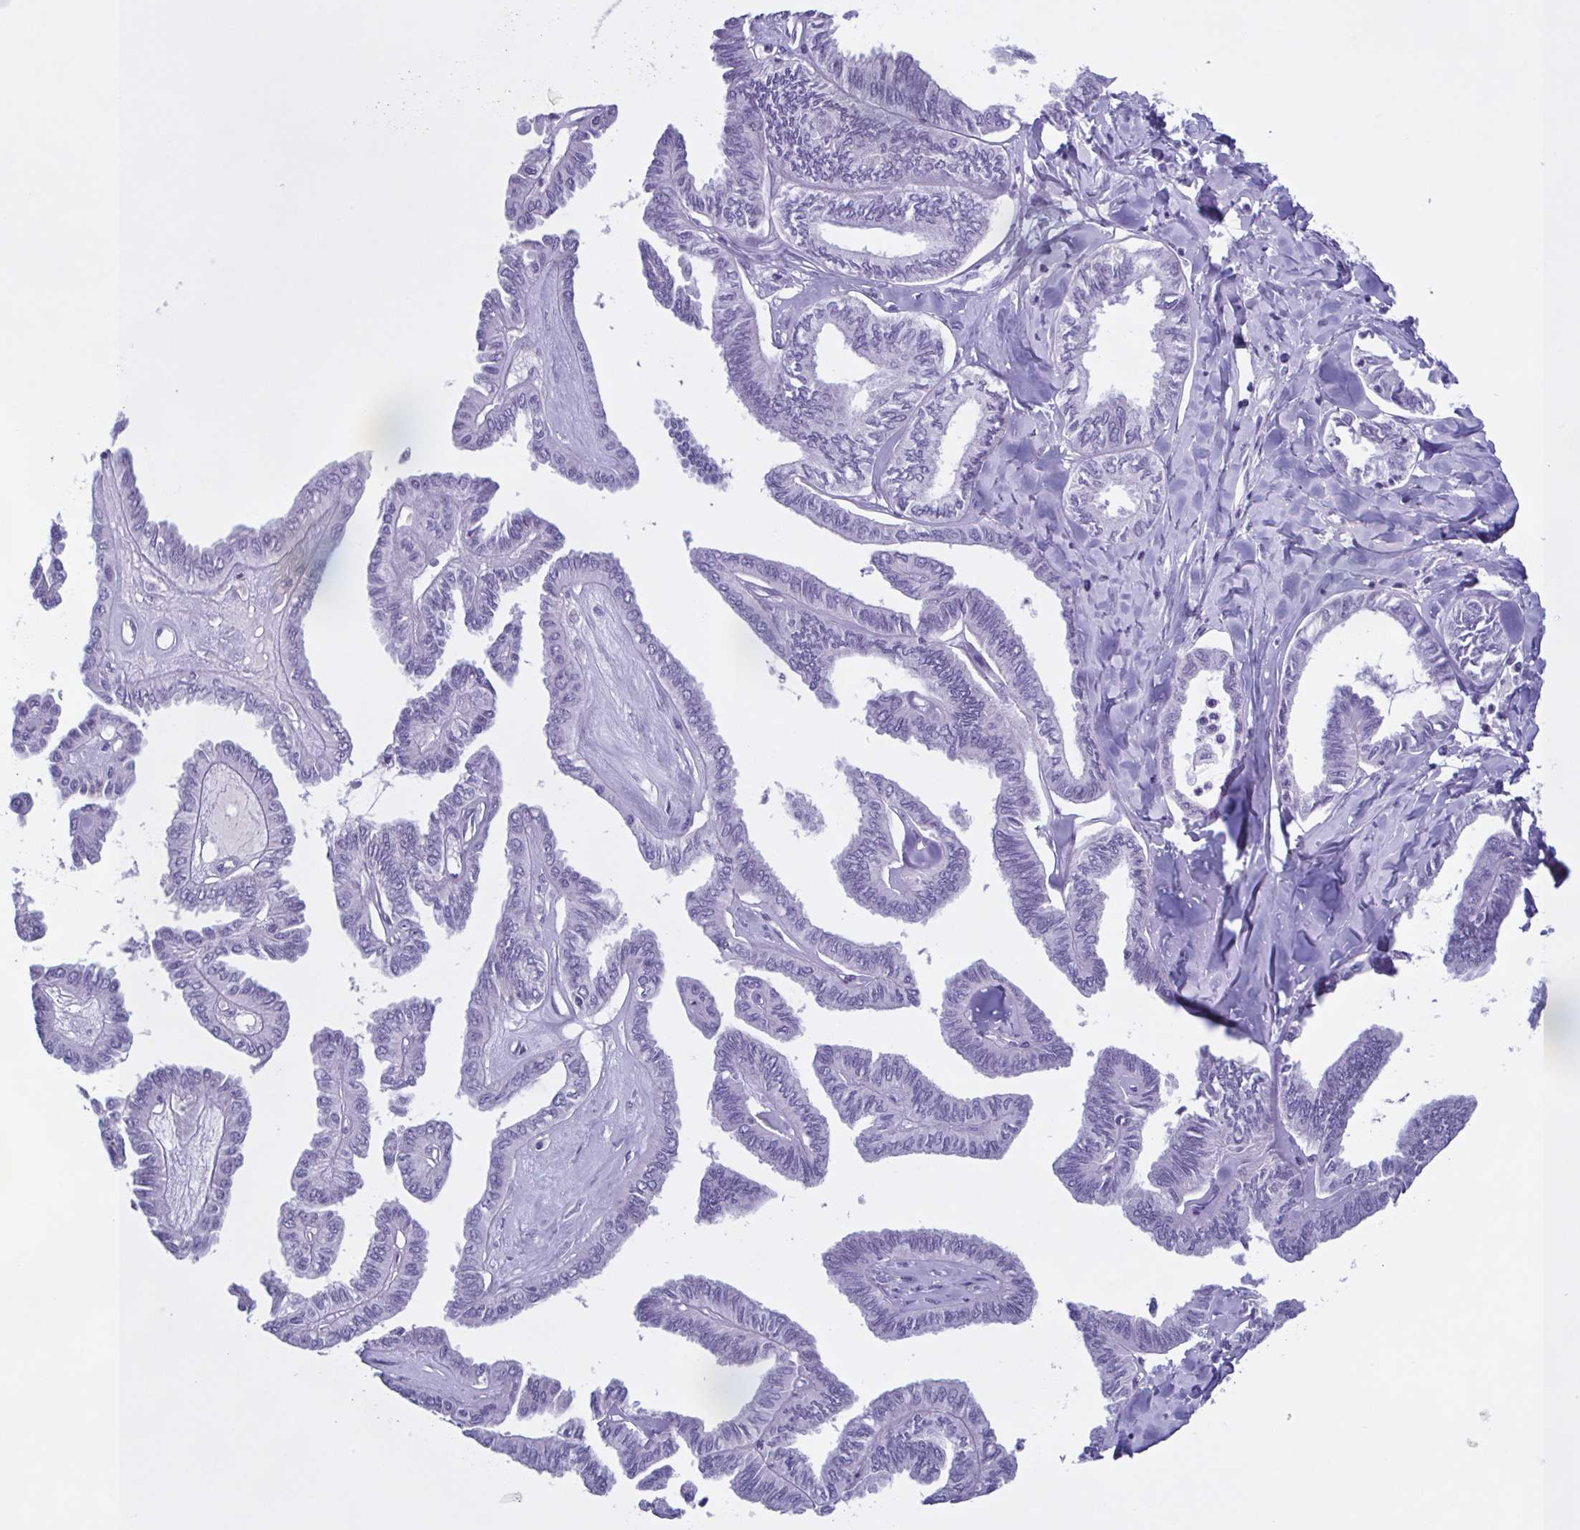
{"staining": {"intensity": "negative", "quantity": "none", "location": "none"}, "tissue": "ovarian cancer", "cell_type": "Tumor cells", "image_type": "cancer", "snomed": [{"axis": "morphology", "description": "Carcinoma, endometroid"}, {"axis": "topography", "description": "Ovary"}], "caption": "The photomicrograph demonstrates no significant staining in tumor cells of ovarian endometroid carcinoma. (DAB (3,3'-diaminobenzidine) immunohistochemistry (IHC), high magnification).", "gene": "INAFM1", "patient": {"sex": "female", "age": 70}}